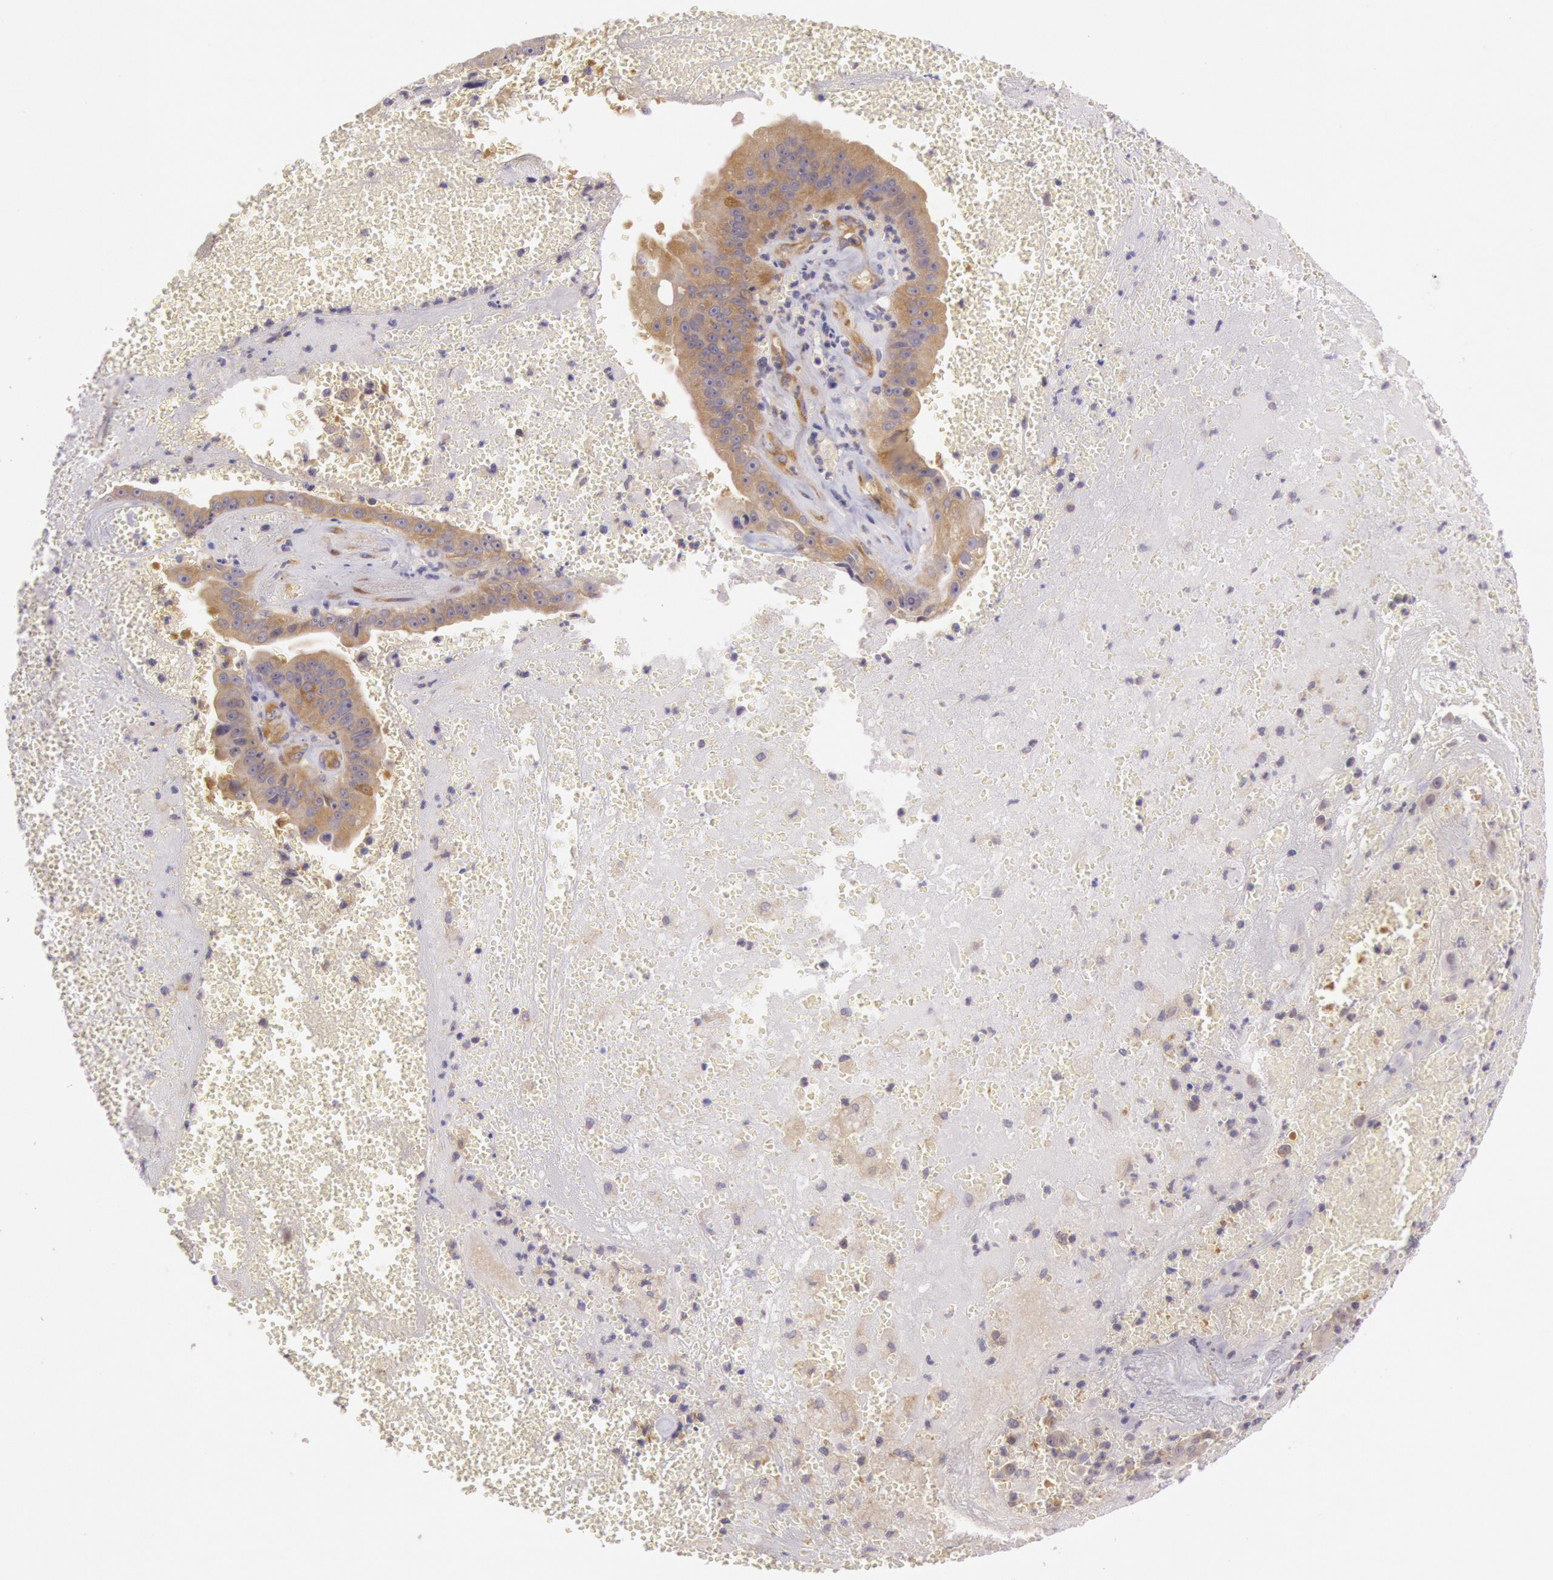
{"staining": {"intensity": "moderate", "quantity": ">75%", "location": "cytoplasmic/membranous"}, "tissue": "liver cancer", "cell_type": "Tumor cells", "image_type": "cancer", "snomed": [{"axis": "morphology", "description": "Cholangiocarcinoma"}, {"axis": "topography", "description": "Liver"}], "caption": "Protein positivity by IHC shows moderate cytoplasmic/membranous expression in approximately >75% of tumor cells in liver cholangiocarcinoma.", "gene": "CHUK", "patient": {"sex": "female", "age": 79}}